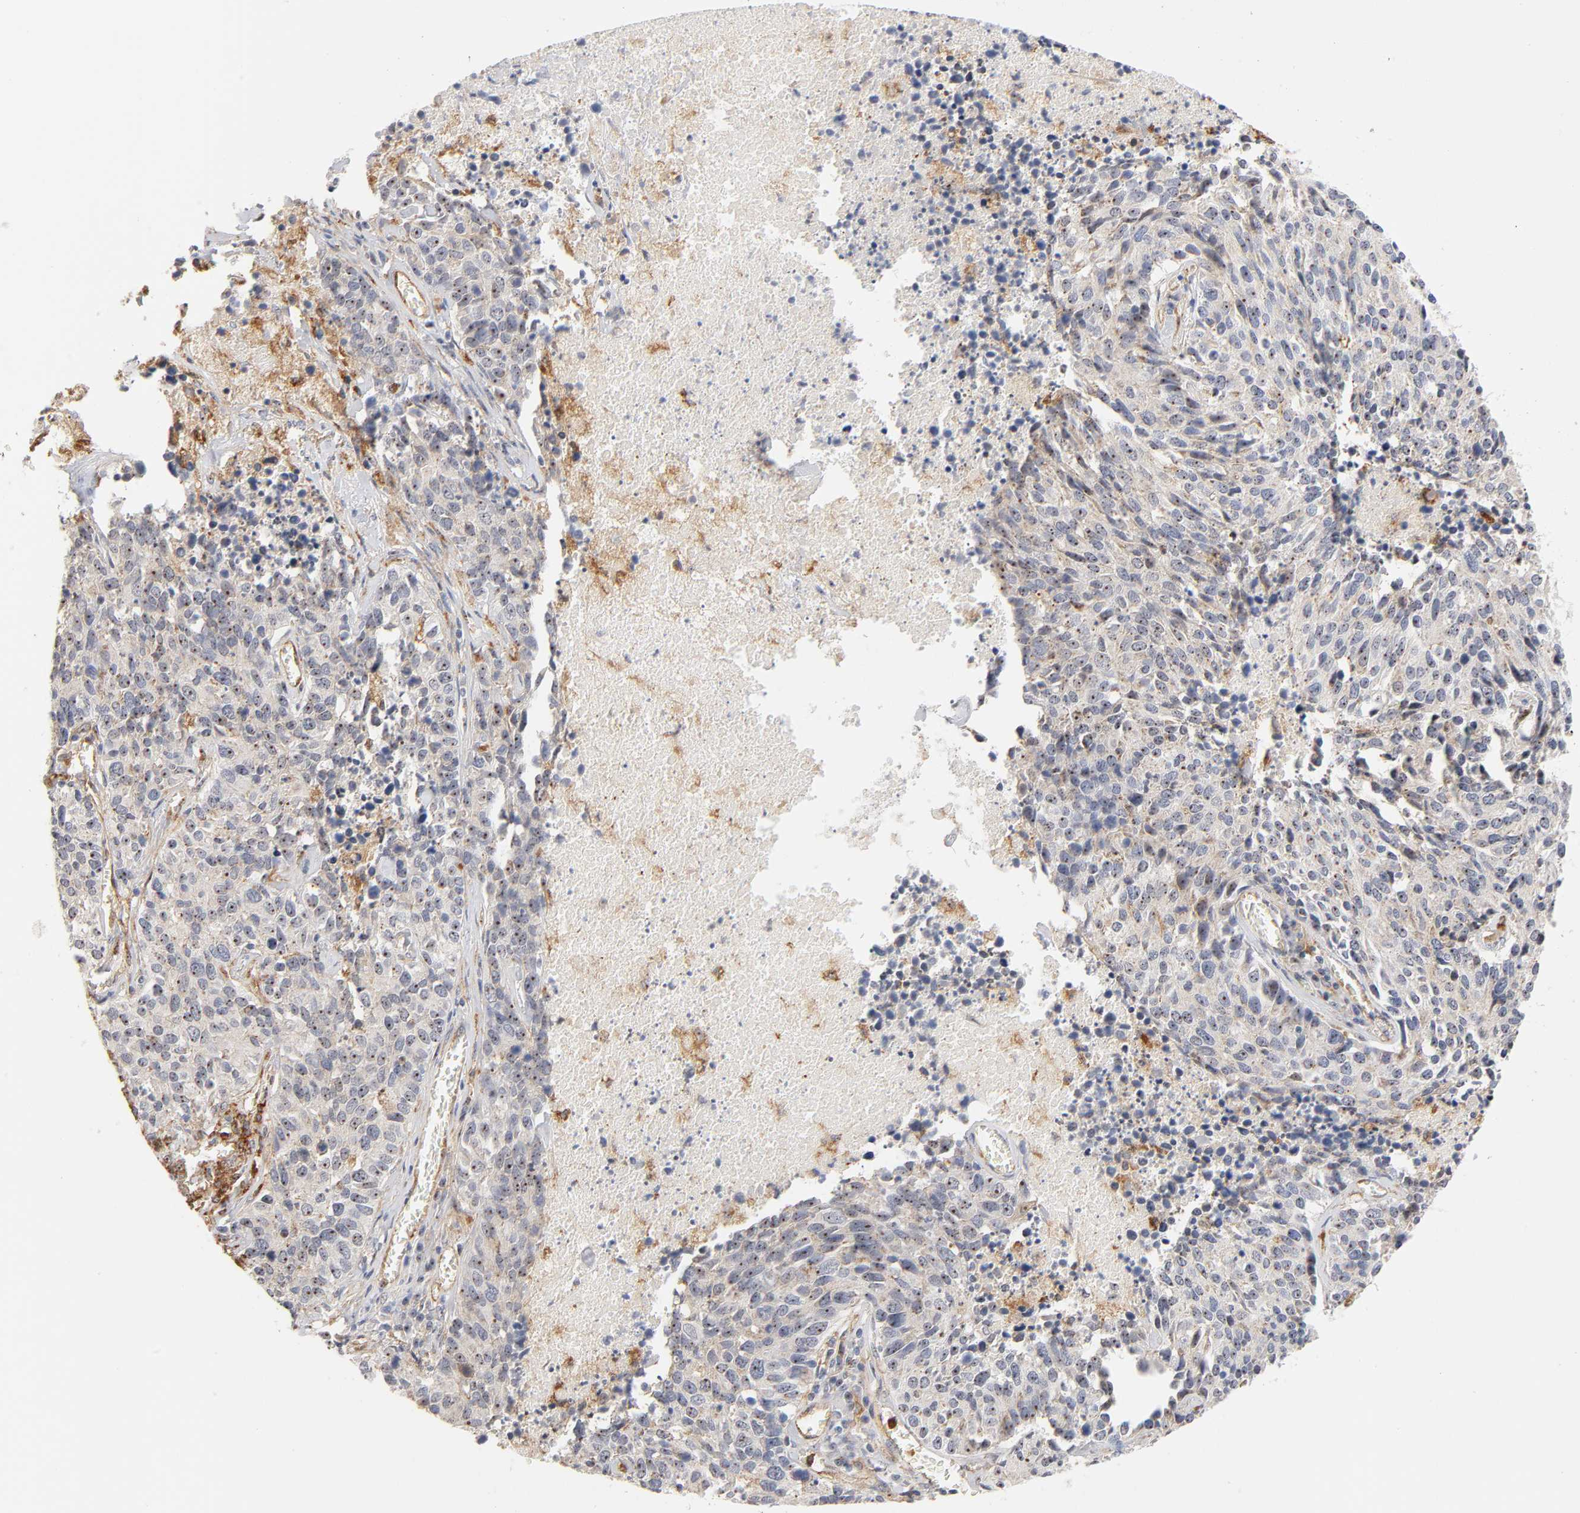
{"staining": {"intensity": "strong", "quantity": ">75%", "location": "cytoplasmic/membranous,nuclear"}, "tissue": "lung cancer", "cell_type": "Tumor cells", "image_type": "cancer", "snomed": [{"axis": "morphology", "description": "Neoplasm, malignant, NOS"}, {"axis": "topography", "description": "Lung"}], "caption": "IHC (DAB) staining of lung cancer (malignant neoplasm) reveals strong cytoplasmic/membranous and nuclear protein positivity in about >75% of tumor cells.", "gene": "PLD1", "patient": {"sex": "female", "age": 76}}